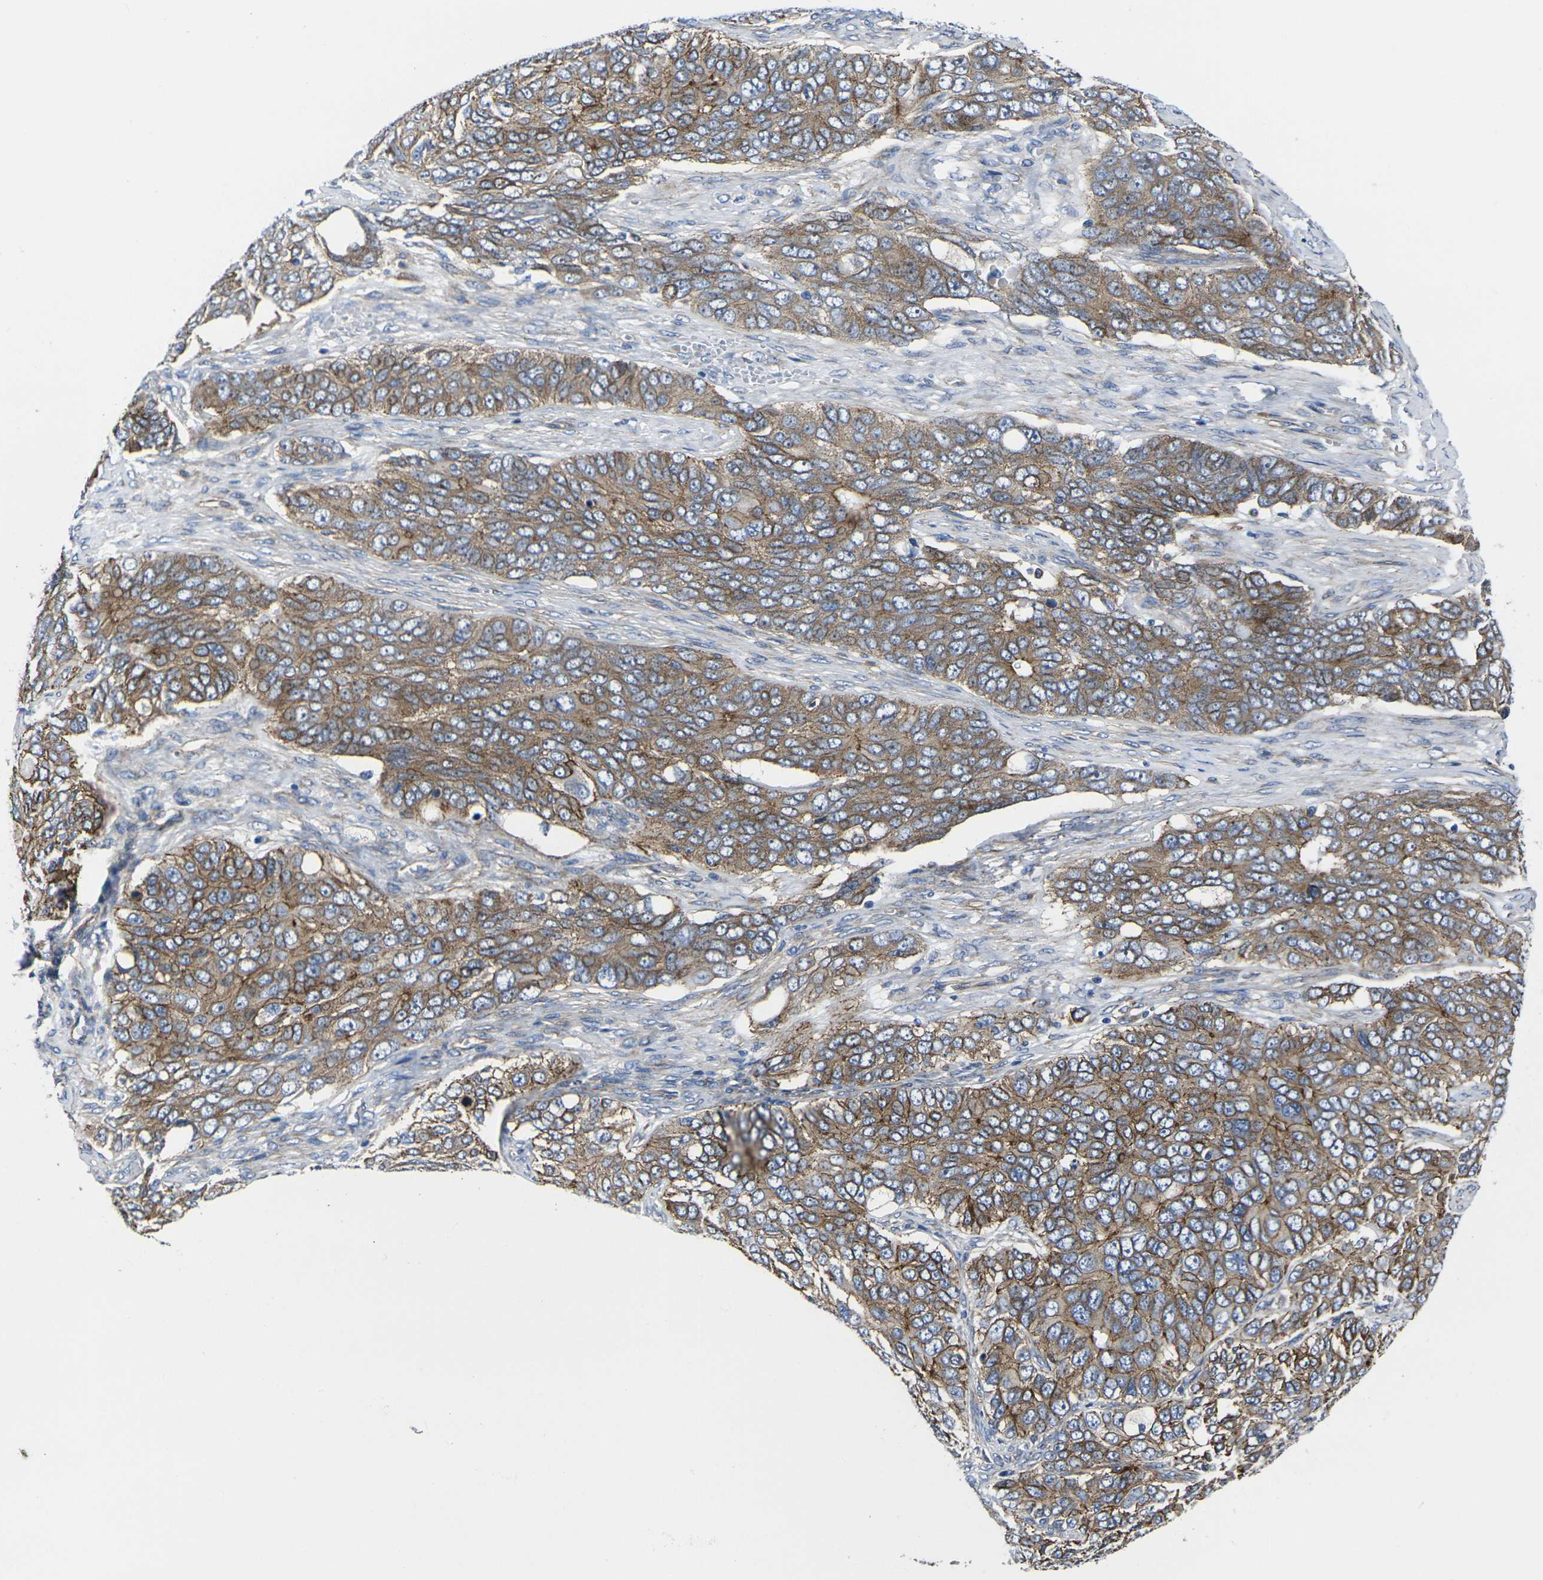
{"staining": {"intensity": "moderate", "quantity": ">75%", "location": "cytoplasmic/membranous"}, "tissue": "ovarian cancer", "cell_type": "Tumor cells", "image_type": "cancer", "snomed": [{"axis": "morphology", "description": "Carcinoma, endometroid"}, {"axis": "topography", "description": "Ovary"}], "caption": "High-power microscopy captured an immunohistochemistry (IHC) histopathology image of ovarian endometroid carcinoma, revealing moderate cytoplasmic/membranous expression in approximately >75% of tumor cells.", "gene": "NUMB", "patient": {"sex": "female", "age": 51}}